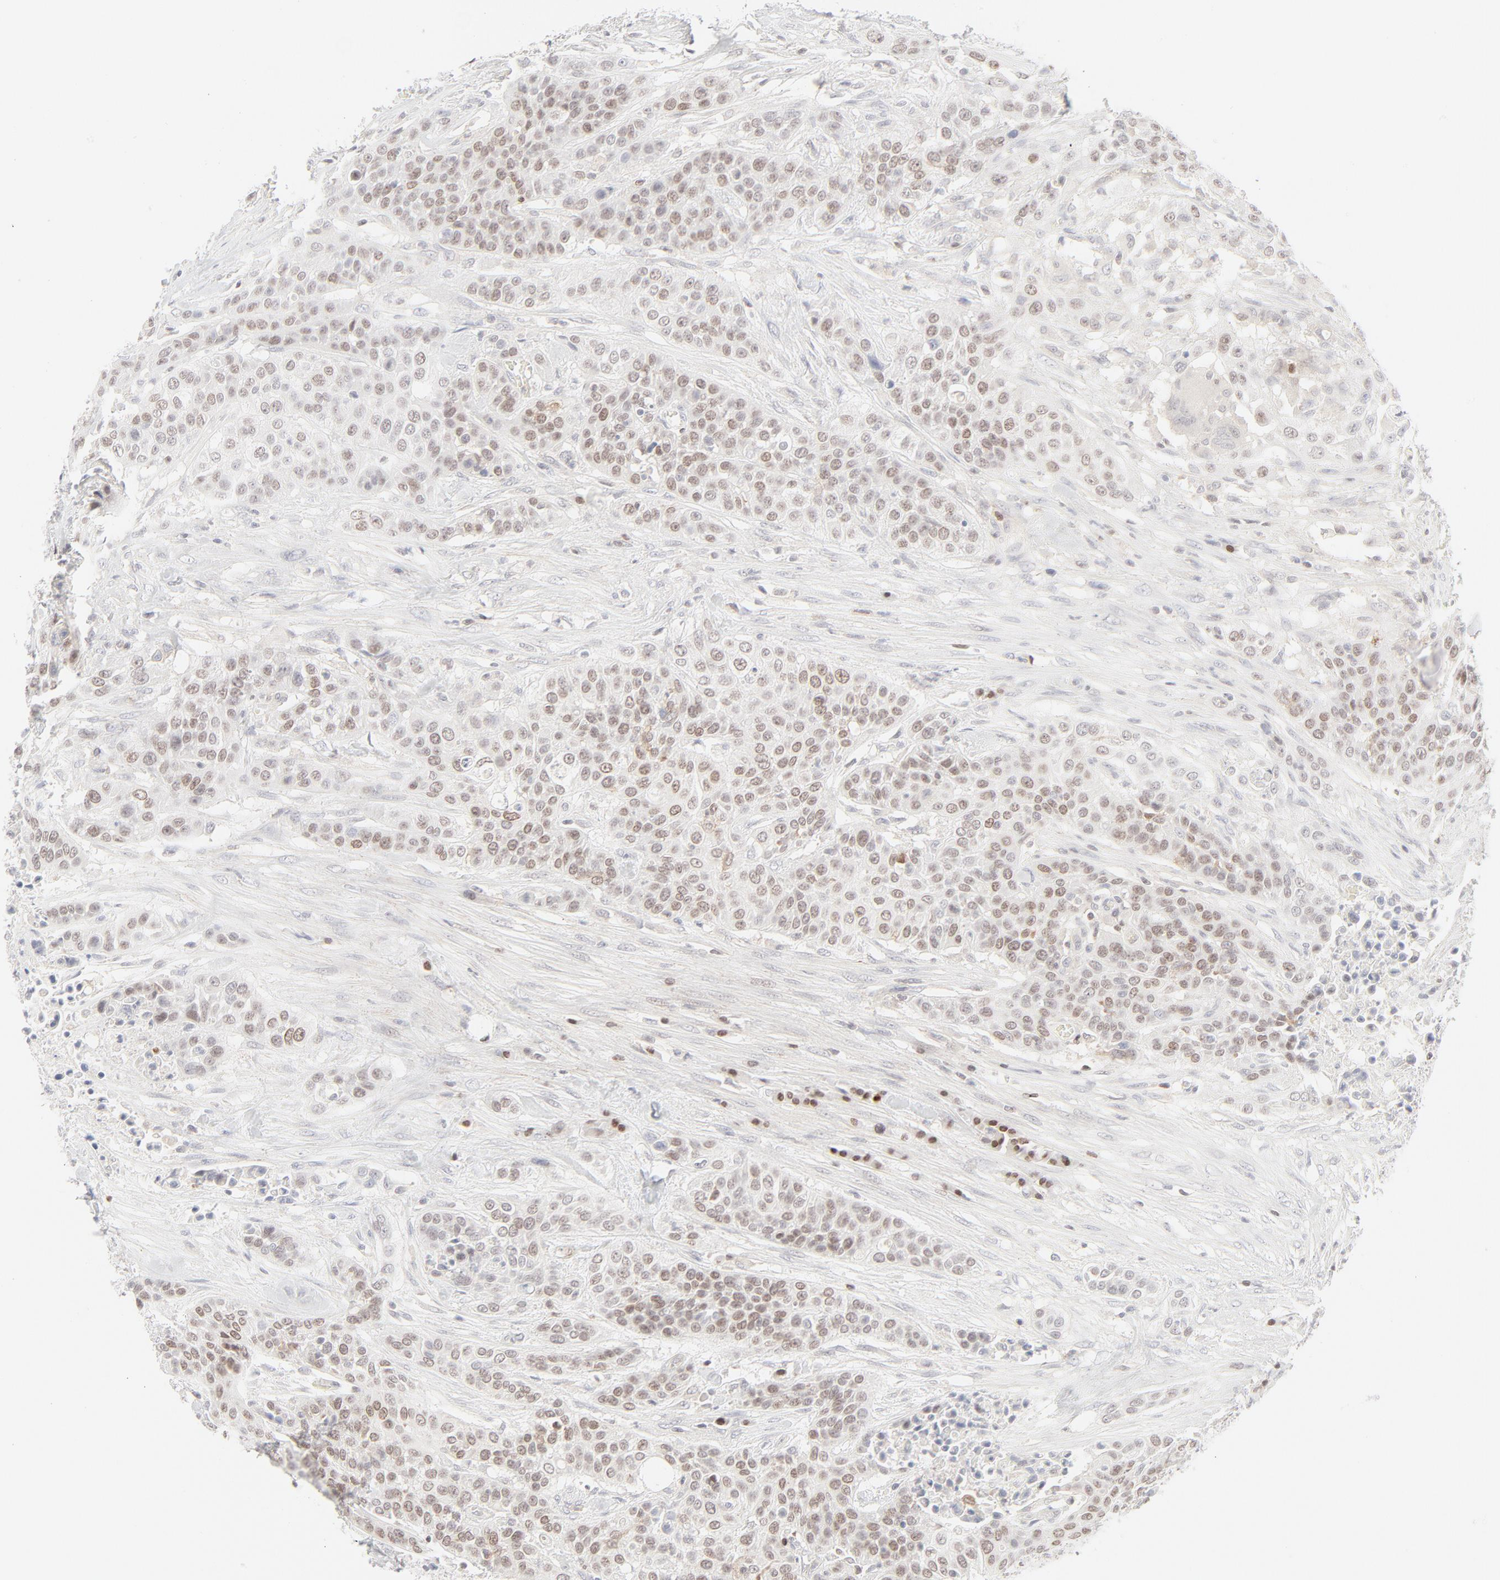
{"staining": {"intensity": "moderate", "quantity": "25%-75%", "location": "nuclear"}, "tissue": "urothelial cancer", "cell_type": "Tumor cells", "image_type": "cancer", "snomed": [{"axis": "morphology", "description": "Urothelial carcinoma, High grade"}, {"axis": "topography", "description": "Urinary bladder"}], "caption": "Moderate nuclear expression for a protein is present in approximately 25%-75% of tumor cells of high-grade urothelial carcinoma using immunohistochemistry (IHC).", "gene": "PRKCB", "patient": {"sex": "male", "age": 74}}